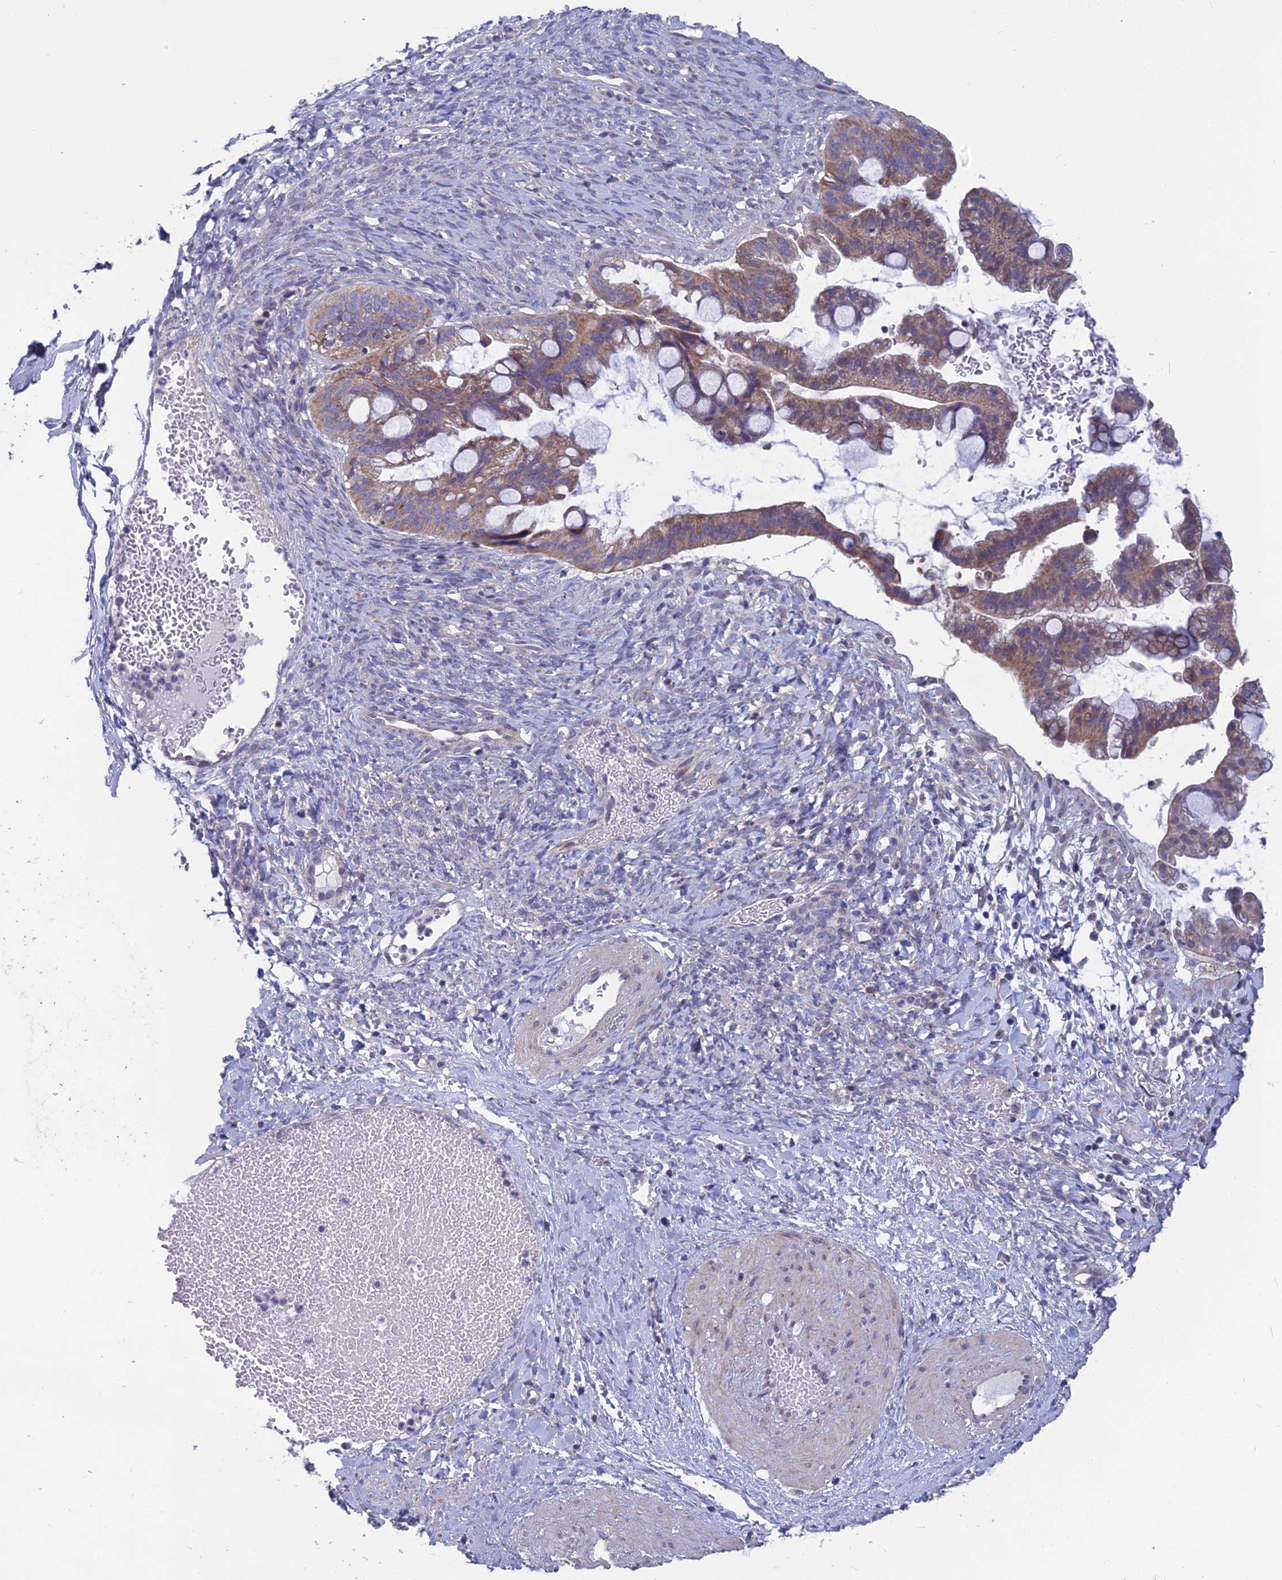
{"staining": {"intensity": "moderate", "quantity": ">75%", "location": "cytoplasmic/membranous"}, "tissue": "ovarian cancer", "cell_type": "Tumor cells", "image_type": "cancer", "snomed": [{"axis": "morphology", "description": "Cystadenocarcinoma, mucinous, NOS"}, {"axis": "topography", "description": "Ovary"}], "caption": "Ovarian cancer (mucinous cystadenocarcinoma) stained with a protein marker reveals moderate staining in tumor cells.", "gene": "COX20", "patient": {"sex": "female", "age": 73}}